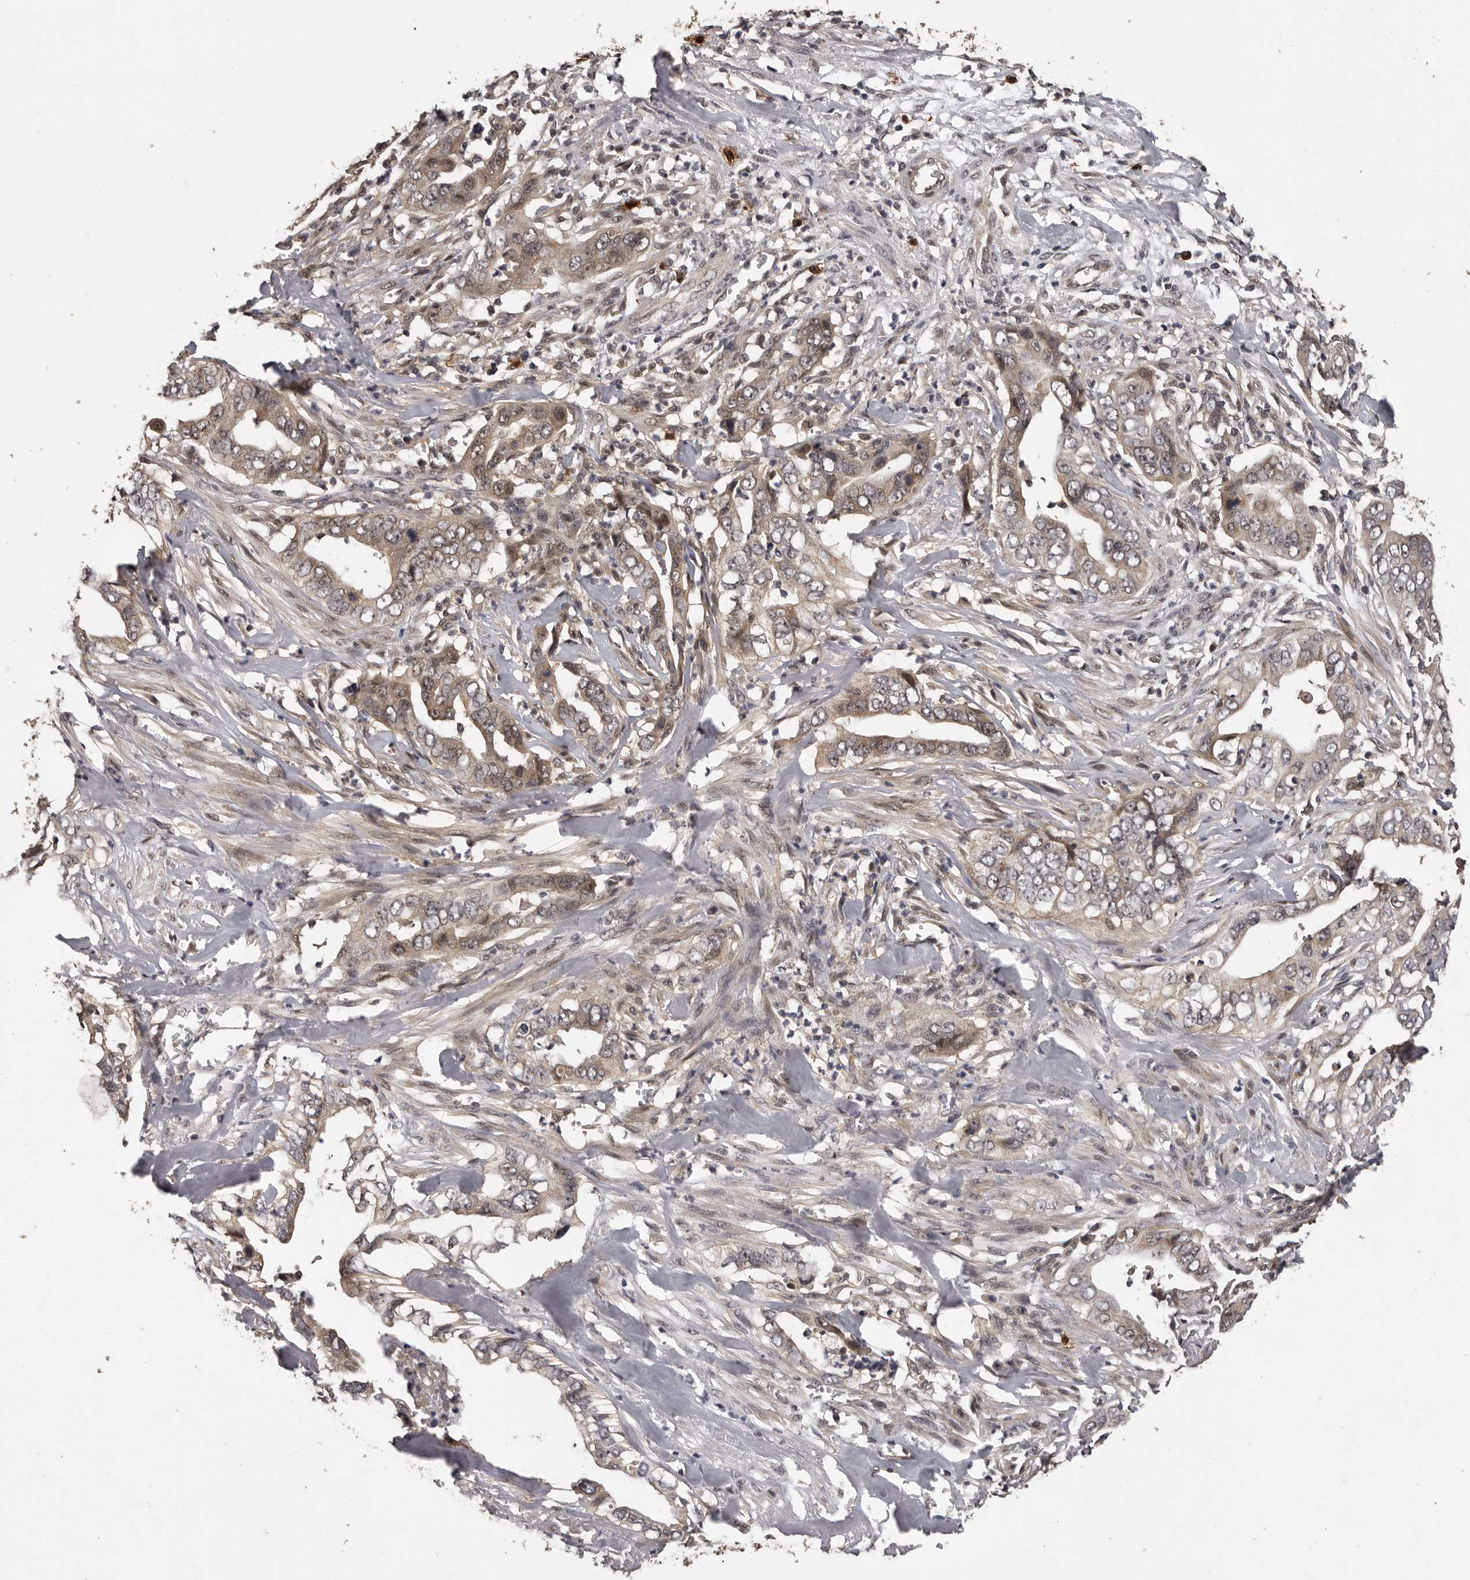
{"staining": {"intensity": "weak", "quantity": ">75%", "location": "cytoplasmic/membranous,nuclear"}, "tissue": "liver cancer", "cell_type": "Tumor cells", "image_type": "cancer", "snomed": [{"axis": "morphology", "description": "Cholangiocarcinoma"}, {"axis": "topography", "description": "Liver"}], "caption": "Liver cancer was stained to show a protein in brown. There is low levels of weak cytoplasmic/membranous and nuclear positivity in approximately >75% of tumor cells. Nuclei are stained in blue.", "gene": "VPS37A", "patient": {"sex": "female", "age": 79}}